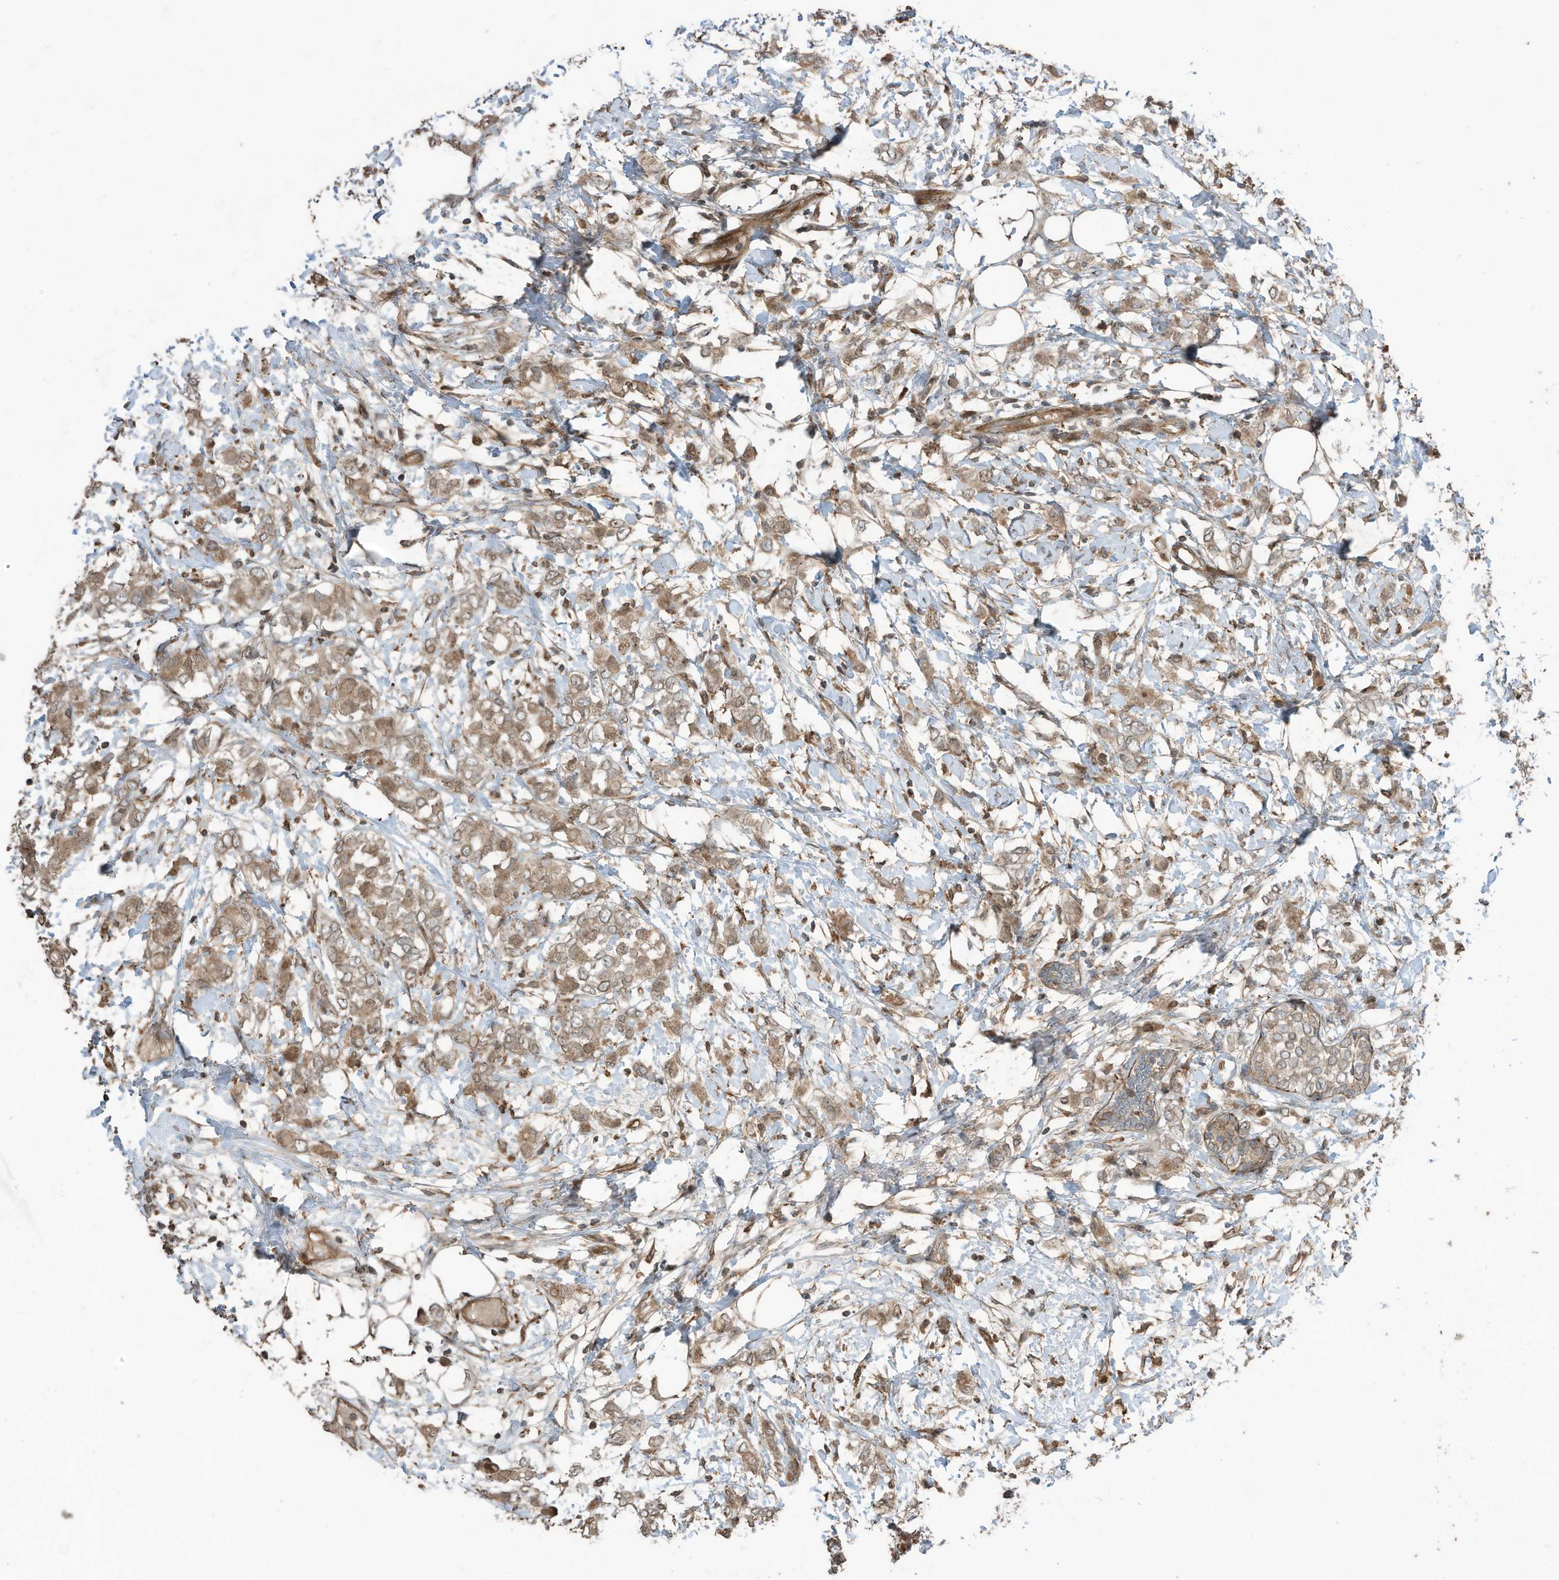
{"staining": {"intensity": "moderate", "quantity": ">75%", "location": "cytoplasmic/membranous"}, "tissue": "breast cancer", "cell_type": "Tumor cells", "image_type": "cancer", "snomed": [{"axis": "morphology", "description": "Normal tissue, NOS"}, {"axis": "morphology", "description": "Lobular carcinoma"}, {"axis": "topography", "description": "Breast"}], "caption": "This is a photomicrograph of immunohistochemistry (IHC) staining of breast cancer (lobular carcinoma), which shows moderate positivity in the cytoplasmic/membranous of tumor cells.", "gene": "ZNF653", "patient": {"sex": "female", "age": 47}}